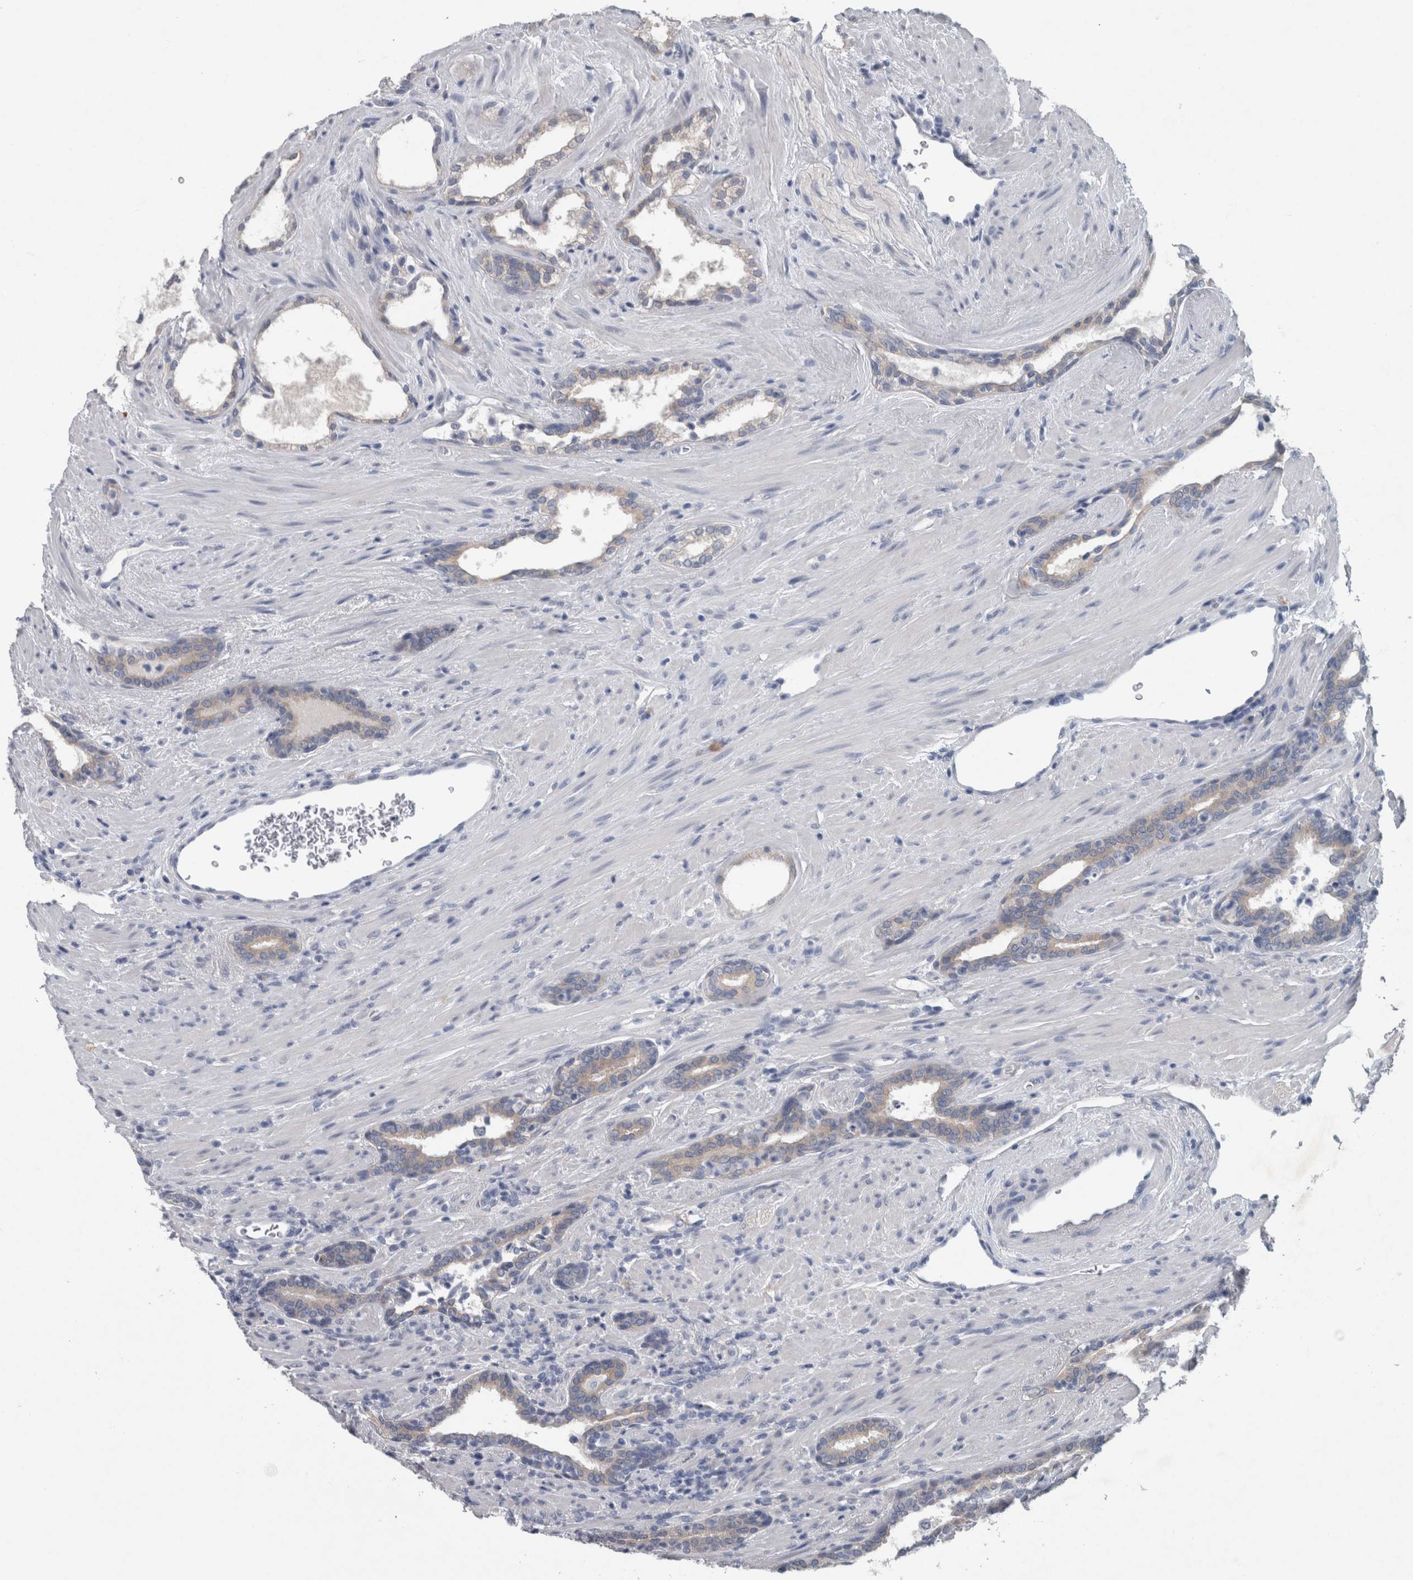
{"staining": {"intensity": "weak", "quantity": "25%-75%", "location": "cytoplasmic/membranous"}, "tissue": "prostate cancer", "cell_type": "Tumor cells", "image_type": "cancer", "snomed": [{"axis": "morphology", "description": "Adenocarcinoma, High grade"}, {"axis": "topography", "description": "Prostate"}], "caption": "Weak cytoplasmic/membranous expression for a protein is present in approximately 25%-75% of tumor cells of prostate high-grade adenocarcinoma using IHC.", "gene": "FAM83H", "patient": {"sex": "male", "age": 71}}